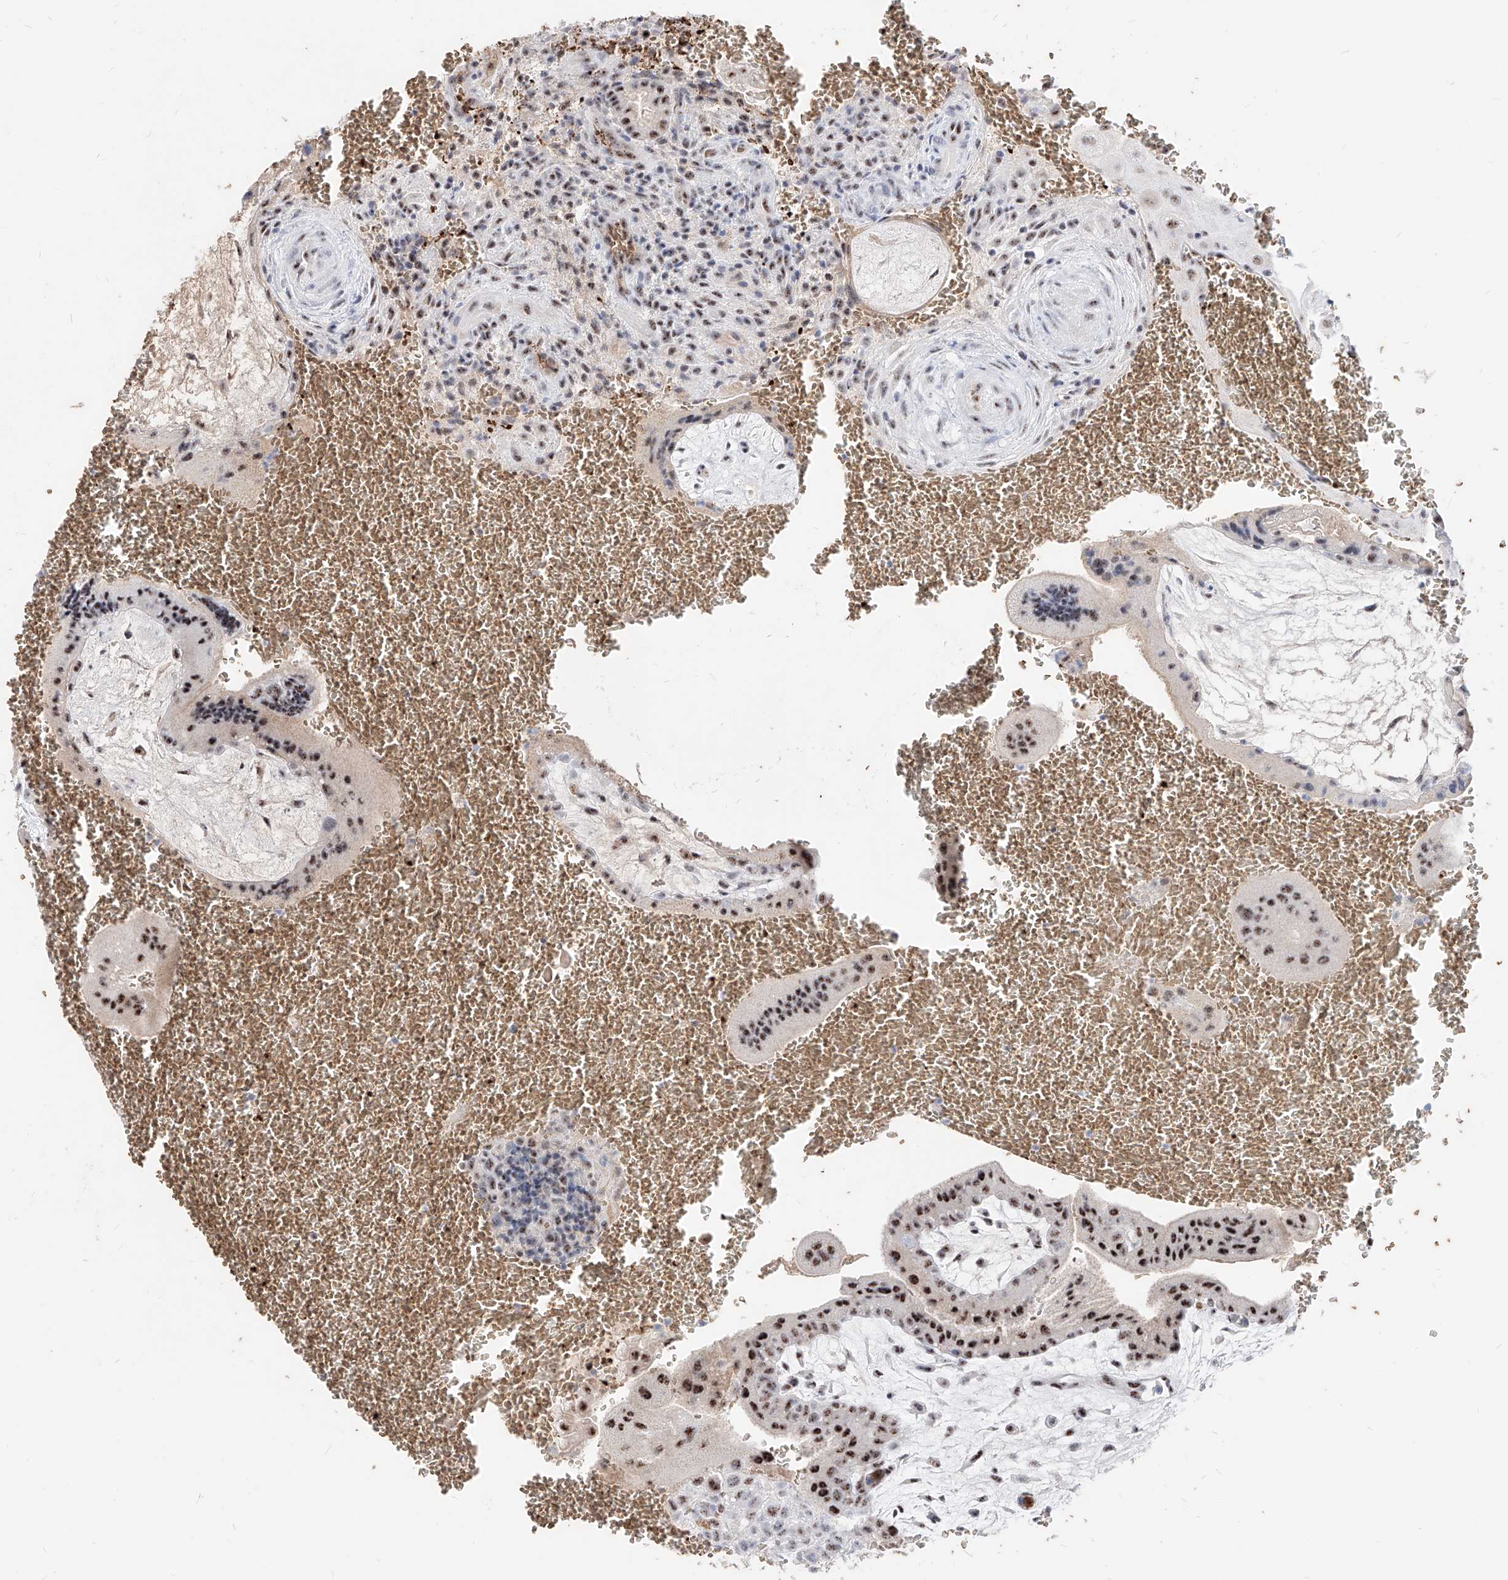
{"staining": {"intensity": "strong", "quantity": "25%-75%", "location": "nuclear"}, "tissue": "placenta", "cell_type": "Trophoblastic cells", "image_type": "normal", "snomed": [{"axis": "morphology", "description": "Normal tissue, NOS"}, {"axis": "topography", "description": "Placenta"}], "caption": "Brown immunohistochemical staining in unremarkable human placenta demonstrates strong nuclear positivity in about 25%-75% of trophoblastic cells.", "gene": "ZFP42", "patient": {"sex": "female", "age": 35}}